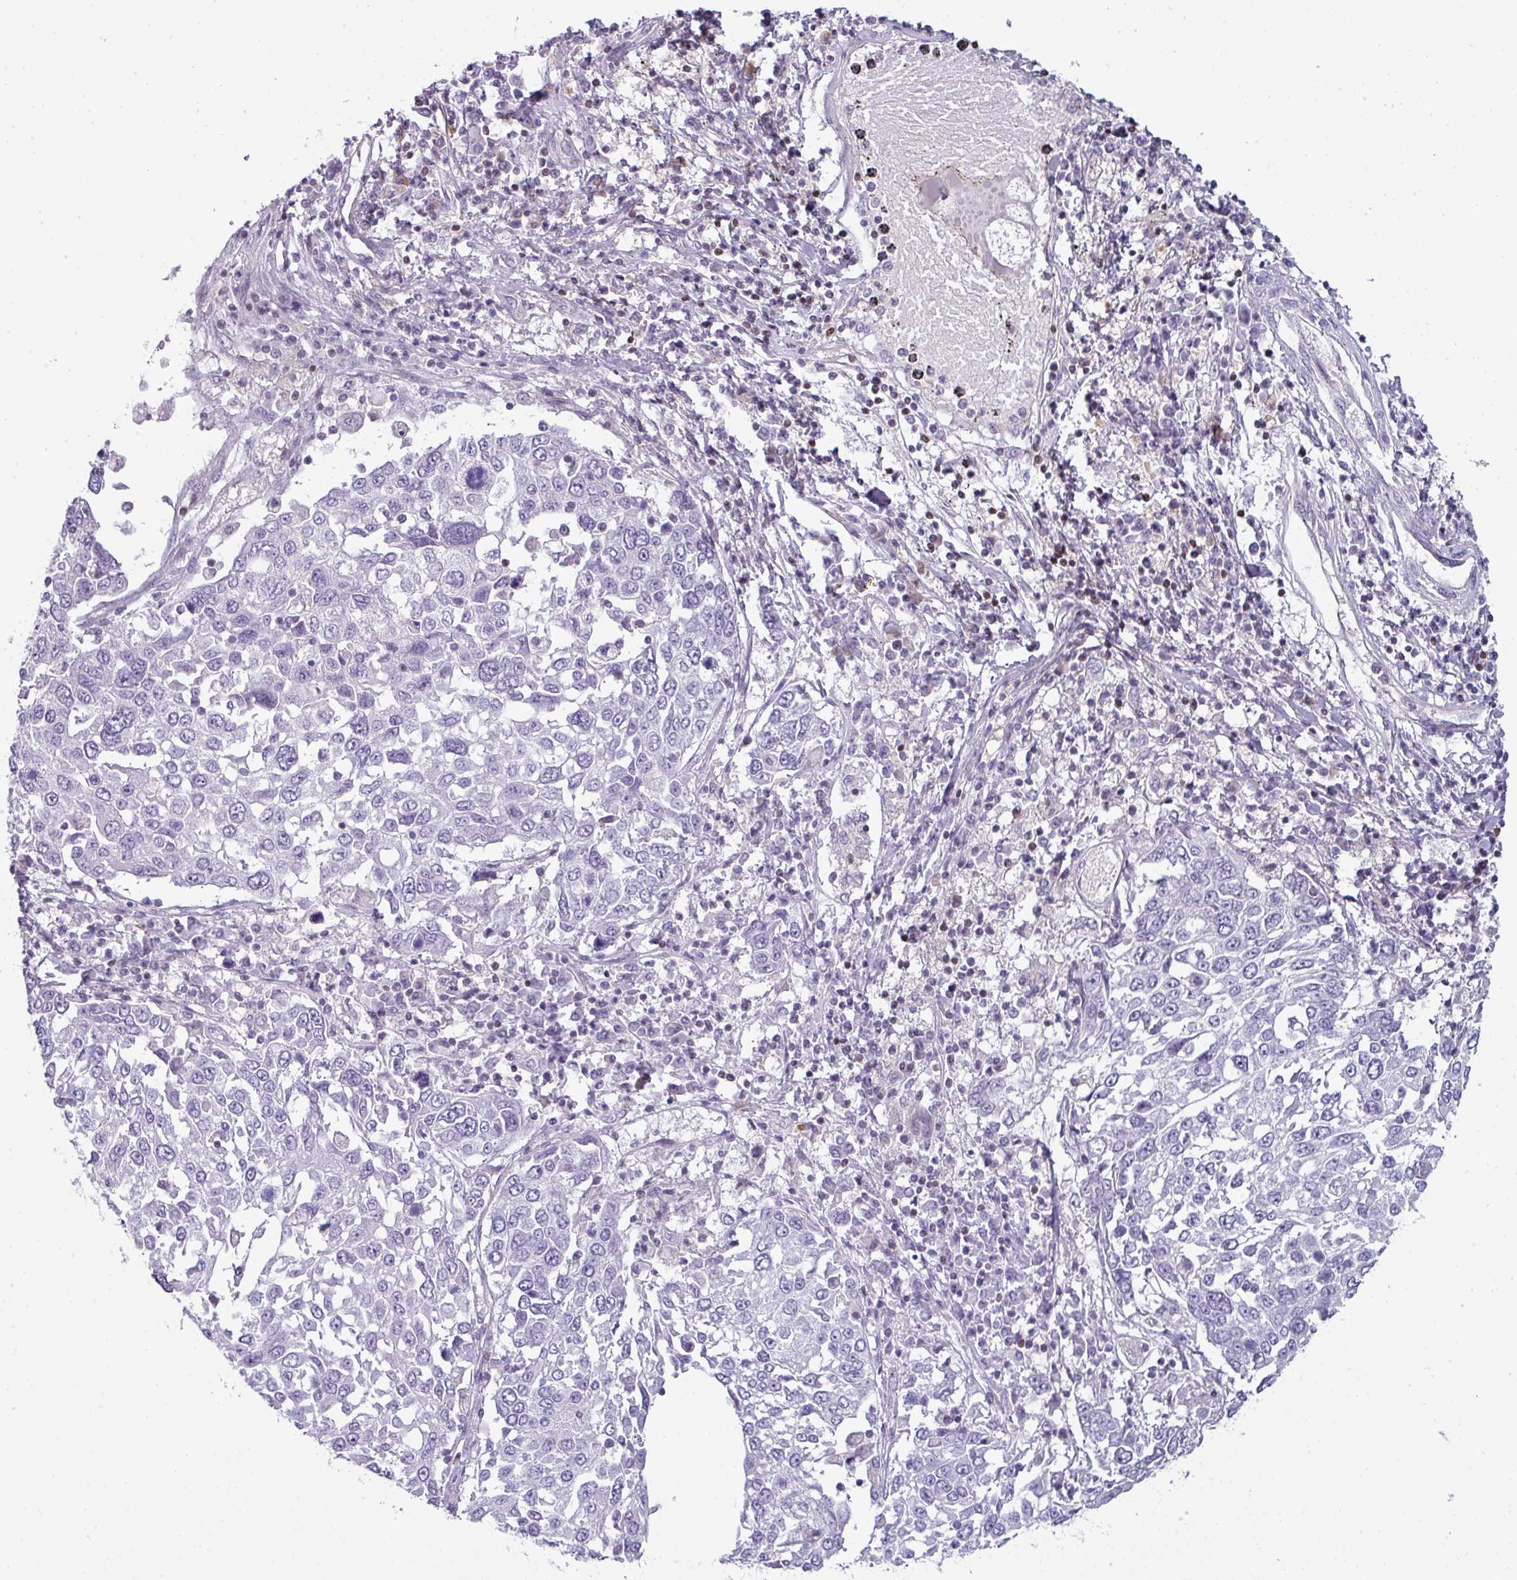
{"staining": {"intensity": "negative", "quantity": "none", "location": "none"}, "tissue": "lung cancer", "cell_type": "Tumor cells", "image_type": "cancer", "snomed": [{"axis": "morphology", "description": "Squamous cell carcinoma, NOS"}, {"axis": "topography", "description": "Lung"}], "caption": "This is an immunohistochemistry histopathology image of lung cancer. There is no expression in tumor cells.", "gene": "STAT5A", "patient": {"sex": "male", "age": 65}}